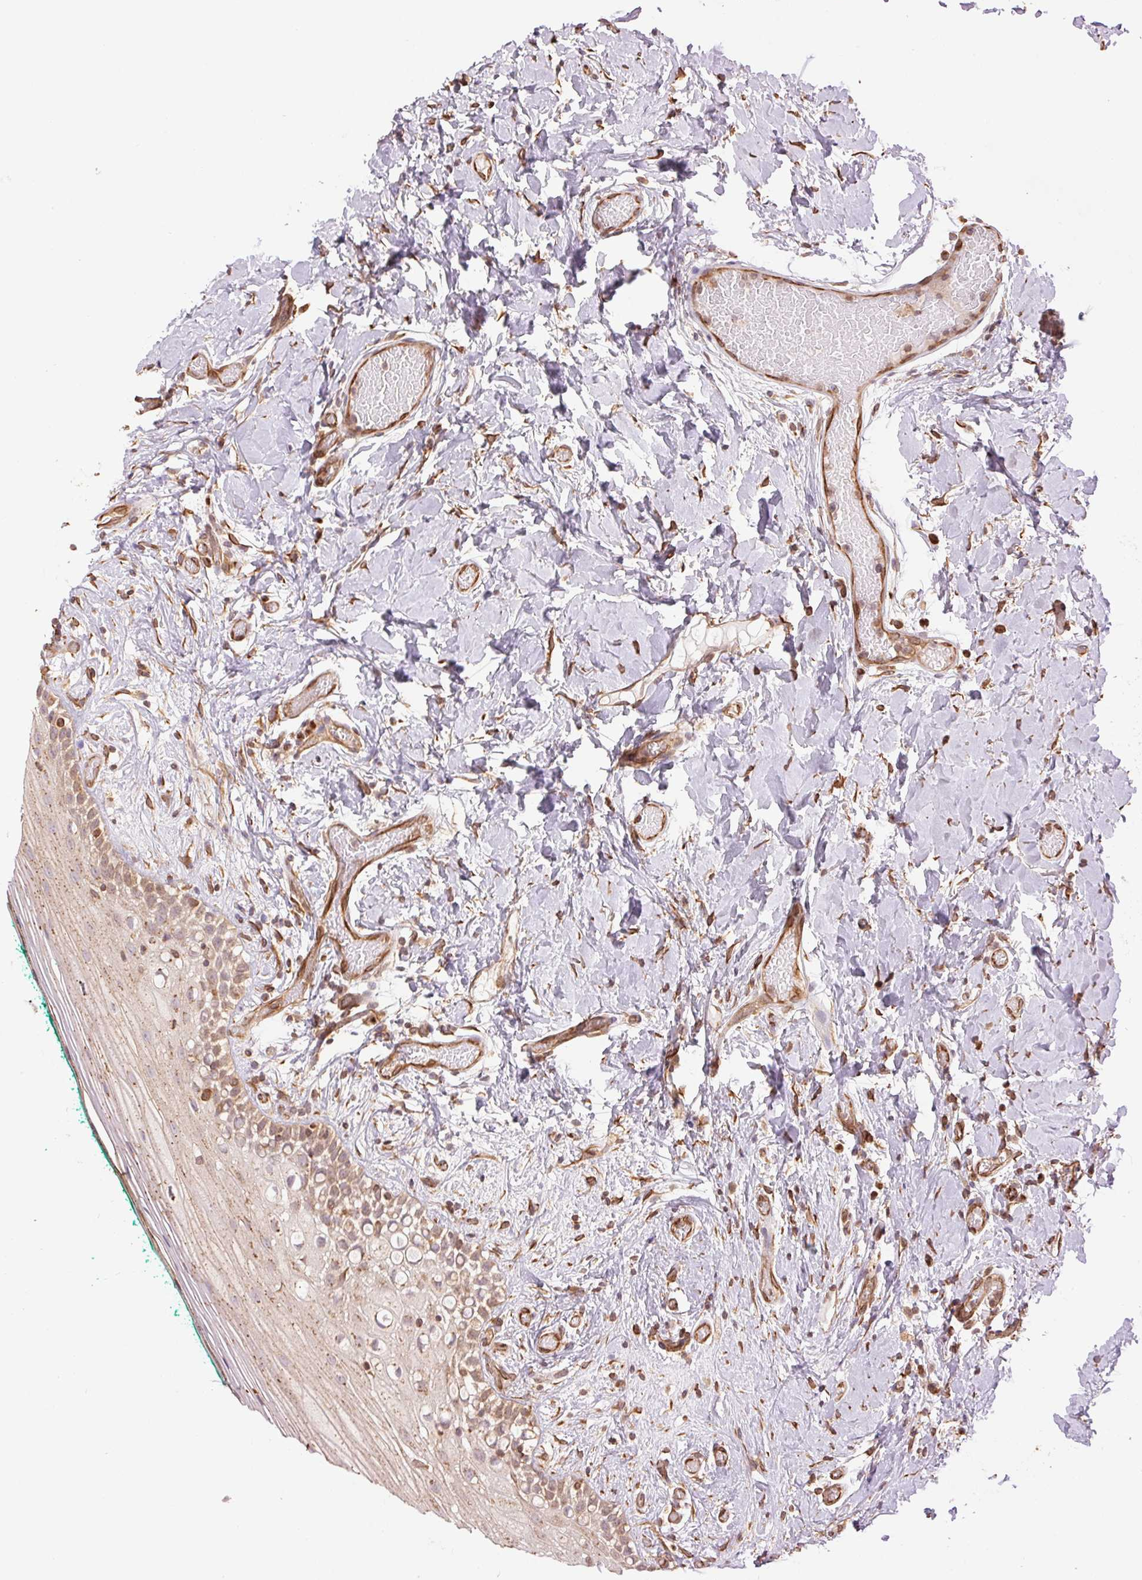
{"staining": {"intensity": "moderate", "quantity": "25%-75%", "location": "cytoplasmic/membranous"}, "tissue": "oral mucosa", "cell_type": "Squamous epithelial cells", "image_type": "normal", "snomed": [{"axis": "morphology", "description": "Normal tissue, NOS"}, {"axis": "topography", "description": "Oral tissue"}], "caption": "Oral mucosa was stained to show a protein in brown. There is medium levels of moderate cytoplasmic/membranous expression in approximately 25%-75% of squamous epithelial cells. Using DAB (3,3'-diaminobenzidine) (brown) and hematoxylin (blue) stains, captured at high magnification using brightfield microscopy.", "gene": "STARD7", "patient": {"sex": "female", "age": 83}}